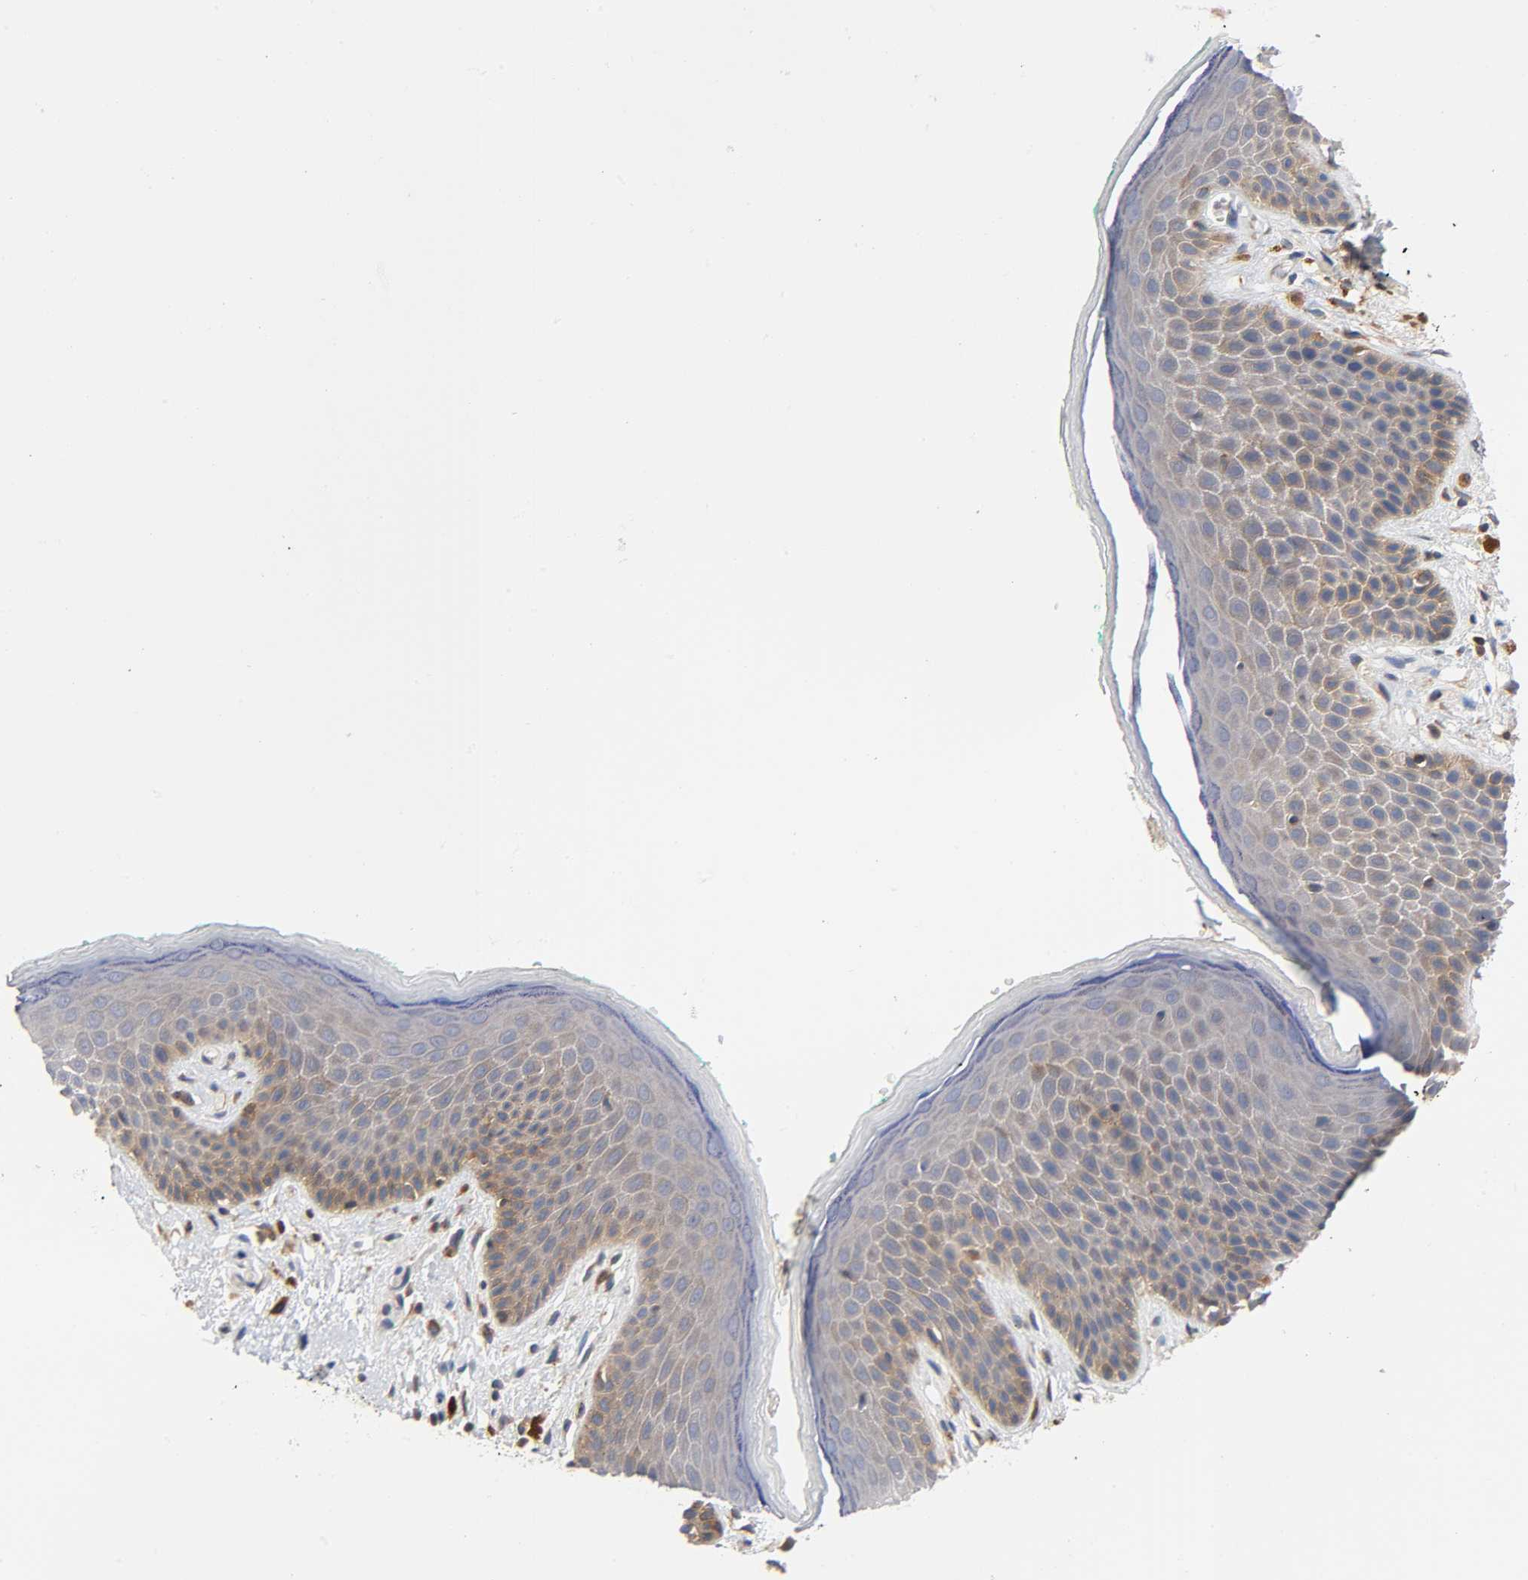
{"staining": {"intensity": "moderate", "quantity": ">75%", "location": "cytoplasmic/membranous"}, "tissue": "skin", "cell_type": "Epidermal cells", "image_type": "normal", "snomed": [{"axis": "morphology", "description": "Normal tissue, NOS"}, {"axis": "topography", "description": "Anal"}], "caption": "Benign skin displays moderate cytoplasmic/membranous expression in about >75% of epidermal cells.", "gene": "PRKAB1", "patient": {"sex": "male", "age": 74}}